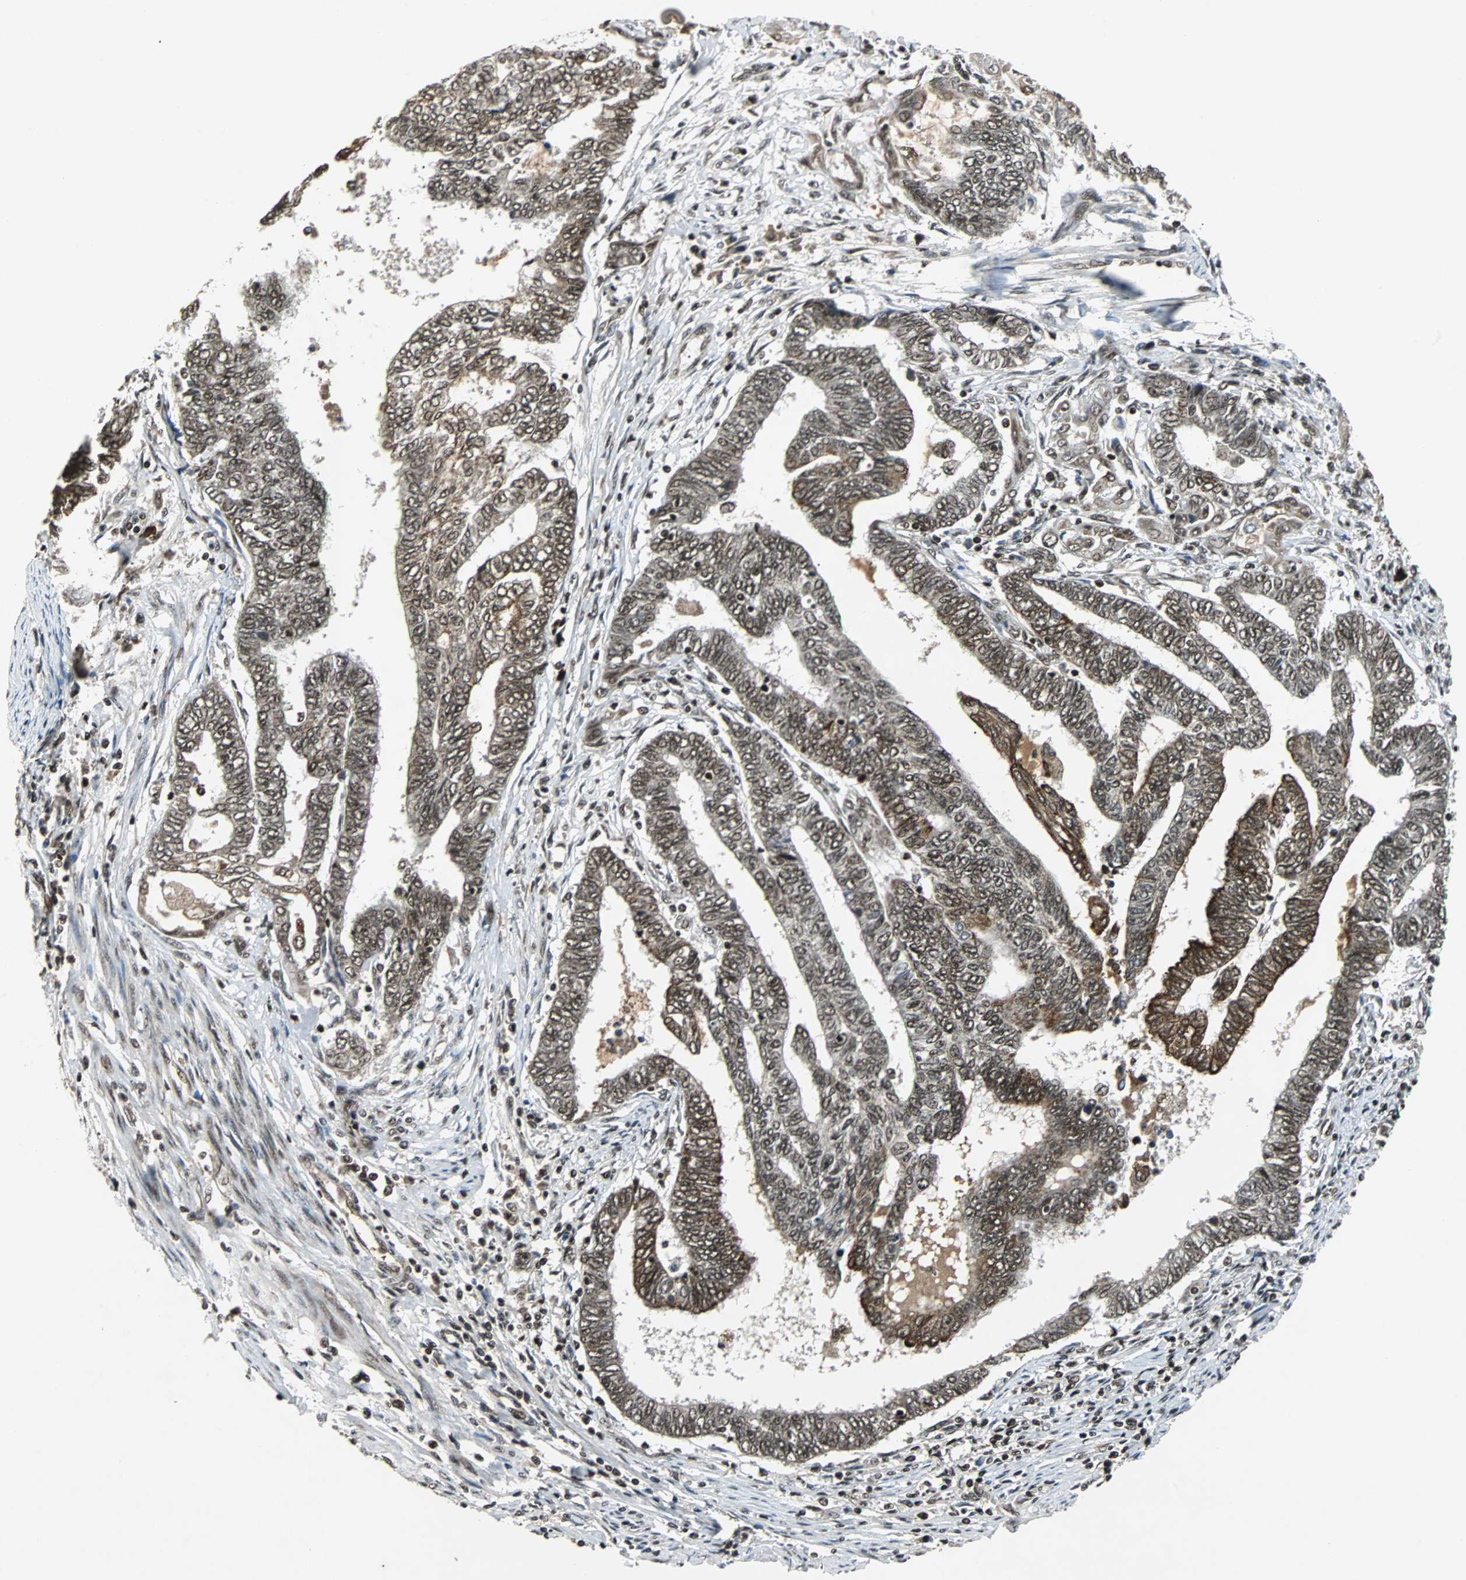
{"staining": {"intensity": "strong", "quantity": ">75%", "location": "nuclear"}, "tissue": "endometrial cancer", "cell_type": "Tumor cells", "image_type": "cancer", "snomed": [{"axis": "morphology", "description": "Adenocarcinoma, NOS"}, {"axis": "topography", "description": "Uterus"}, {"axis": "topography", "description": "Endometrium"}], "caption": "Immunohistochemistry staining of endometrial cancer, which reveals high levels of strong nuclear staining in approximately >75% of tumor cells indicating strong nuclear protein positivity. The staining was performed using DAB (brown) for protein detection and nuclei were counterstained in hematoxylin (blue).", "gene": "TAF5", "patient": {"sex": "female", "age": 70}}